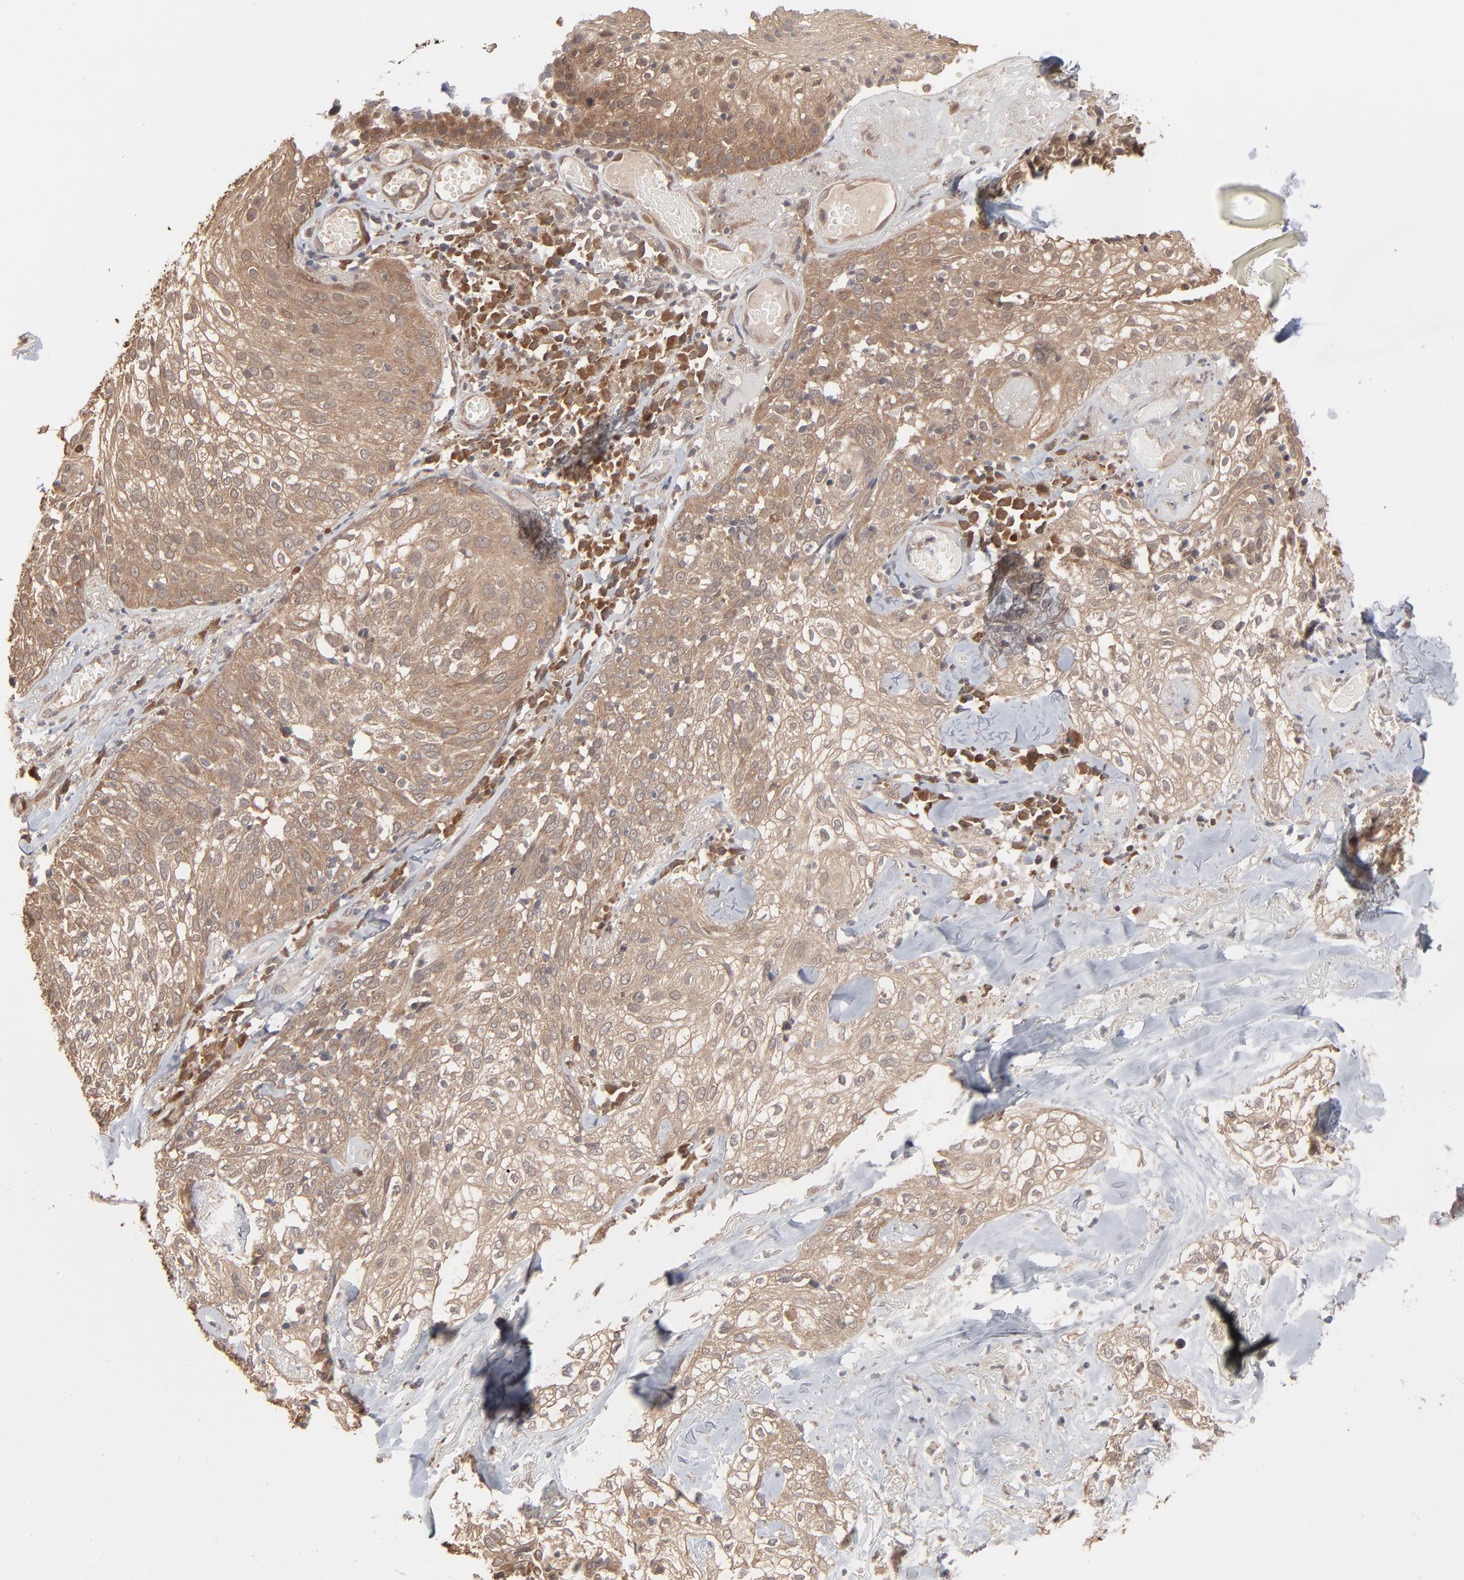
{"staining": {"intensity": "moderate", "quantity": ">75%", "location": "cytoplasmic/membranous"}, "tissue": "skin cancer", "cell_type": "Tumor cells", "image_type": "cancer", "snomed": [{"axis": "morphology", "description": "Squamous cell carcinoma, NOS"}, {"axis": "topography", "description": "Skin"}], "caption": "Squamous cell carcinoma (skin) stained with DAB immunohistochemistry exhibits medium levels of moderate cytoplasmic/membranous positivity in approximately >75% of tumor cells.", "gene": "SCFD1", "patient": {"sex": "male", "age": 65}}